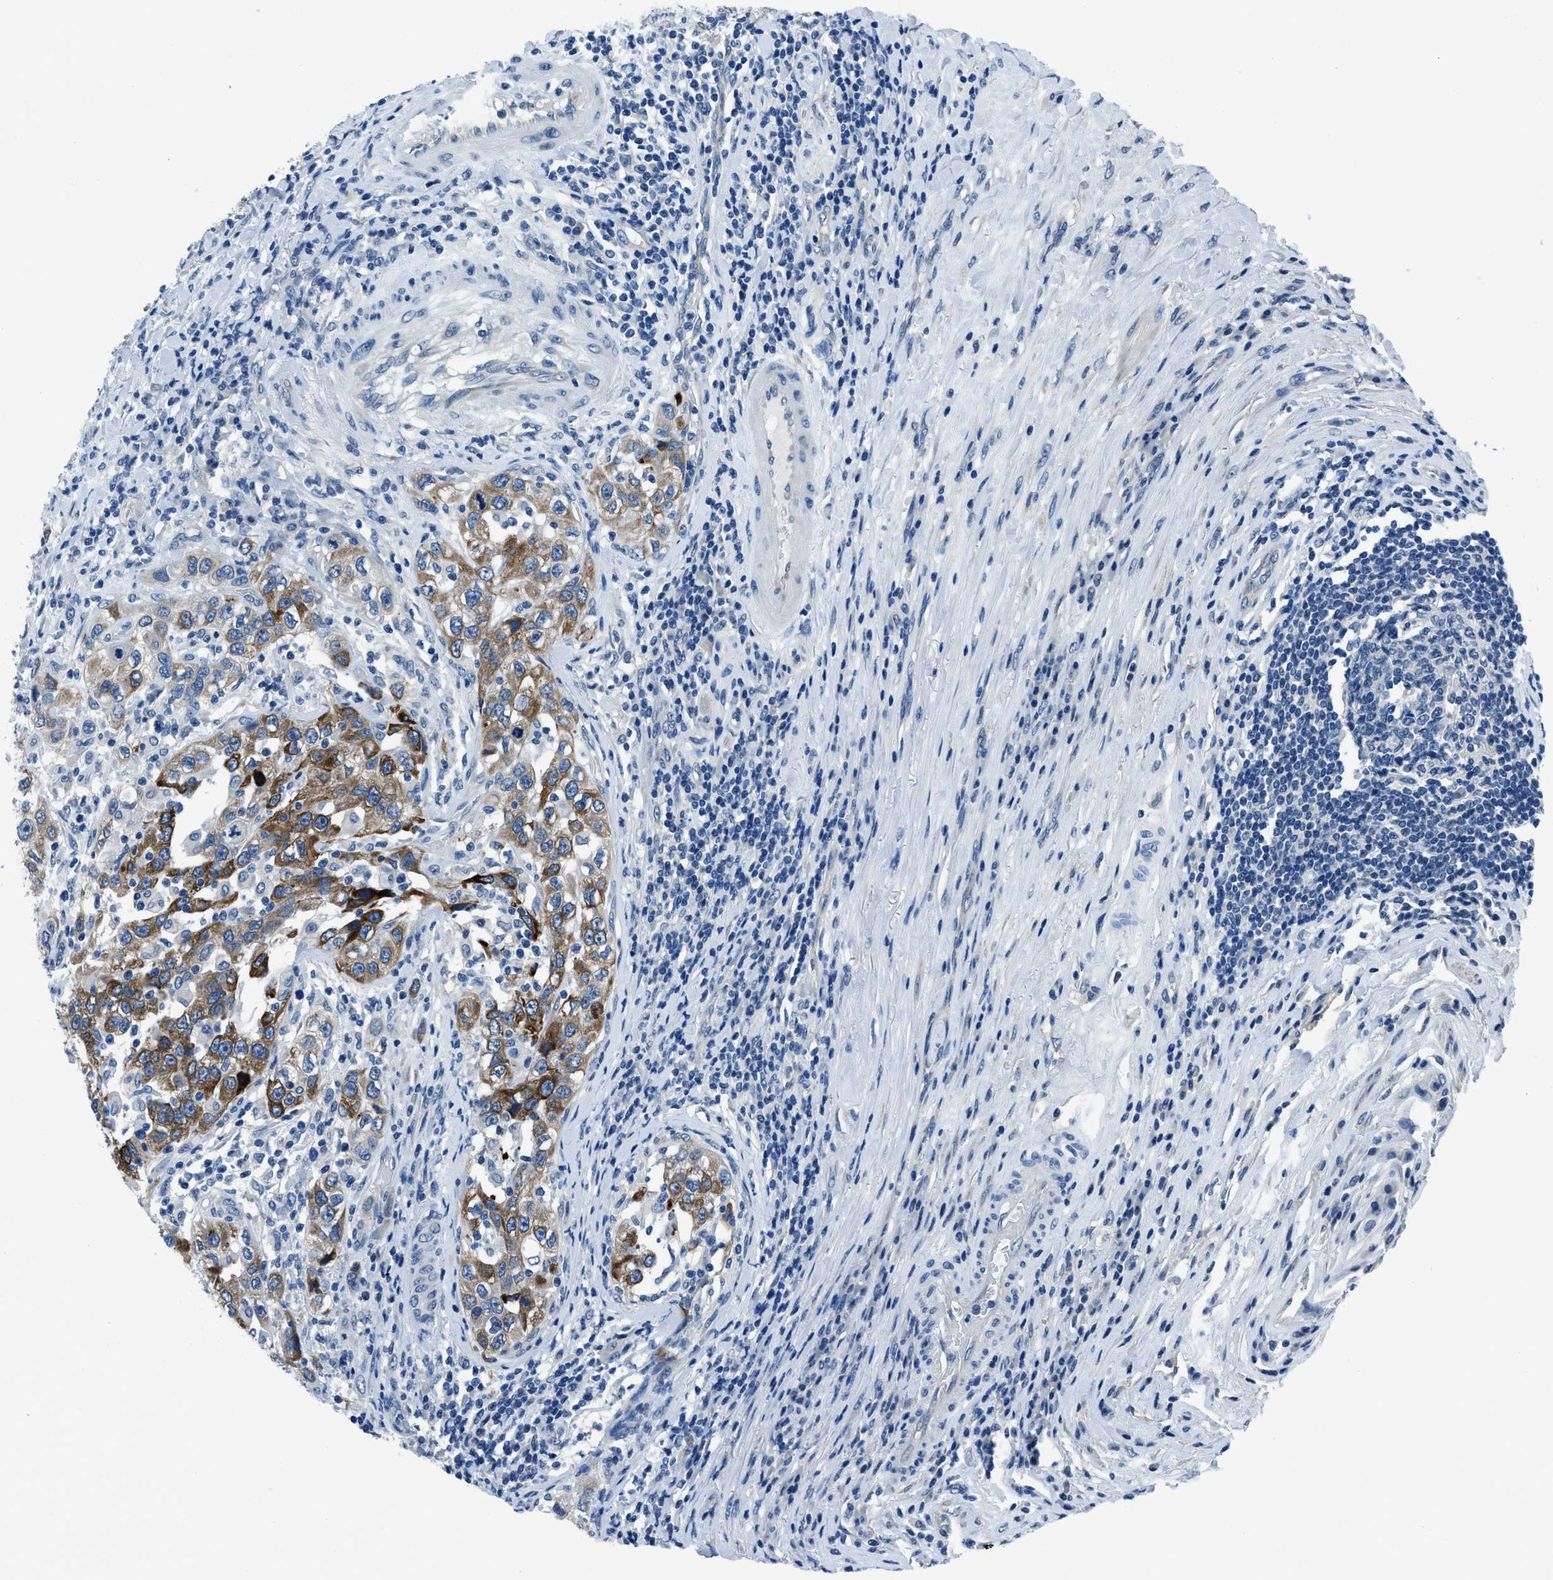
{"staining": {"intensity": "moderate", "quantity": "25%-75%", "location": "cytoplasmic/membranous"}, "tissue": "urothelial cancer", "cell_type": "Tumor cells", "image_type": "cancer", "snomed": [{"axis": "morphology", "description": "Urothelial carcinoma, High grade"}, {"axis": "topography", "description": "Urinary bladder"}], "caption": "Protein positivity by immunohistochemistry (IHC) shows moderate cytoplasmic/membranous staining in approximately 25%-75% of tumor cells in high-grade urothelial carcinoma. The protein of interest is stained brown, and the nuclei are stained in blue (DAB IHC with brightfield microscopy, high magnification).", "gene": "GJA3", "patient": {"sex": "female", "age": 80}}